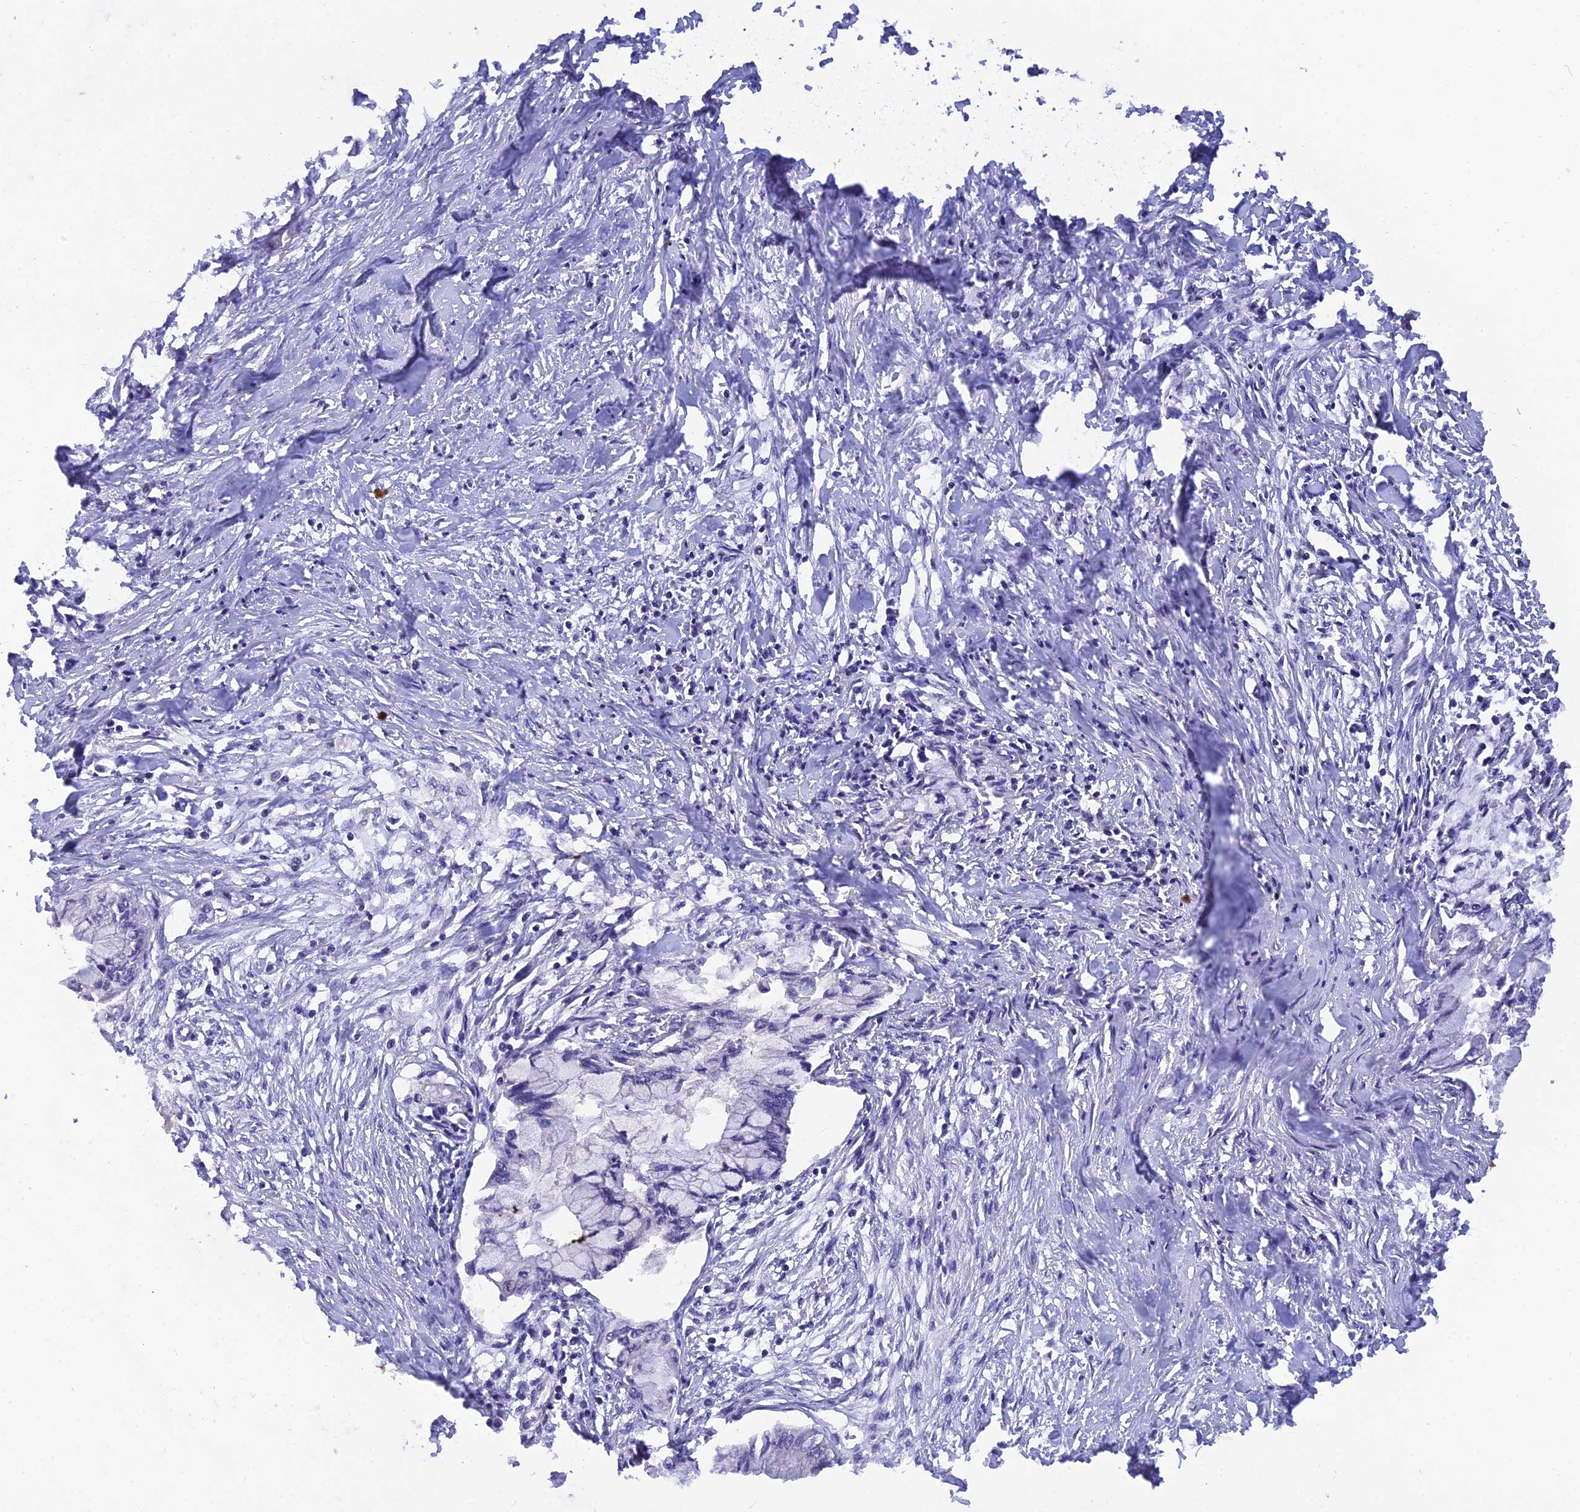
{"staining": {"intensity": "negative", "quantity": "none", "location": "none"}, "tissue": "pancreatic cancer", "cell_type": "Tumor cells", "image_type": "cancer", "snomed": [{"axis": "morphology", "description": "Adenocarcinoma, NOS"}, {"axis": "topography", "description": "Pancreas"}], "caption": "IHC of human adenocarcinoma (pancreatic) reveals no positivity in tumor cells.", "gene": "HINT1", "patient": {"sex": "male", "age": 48}}